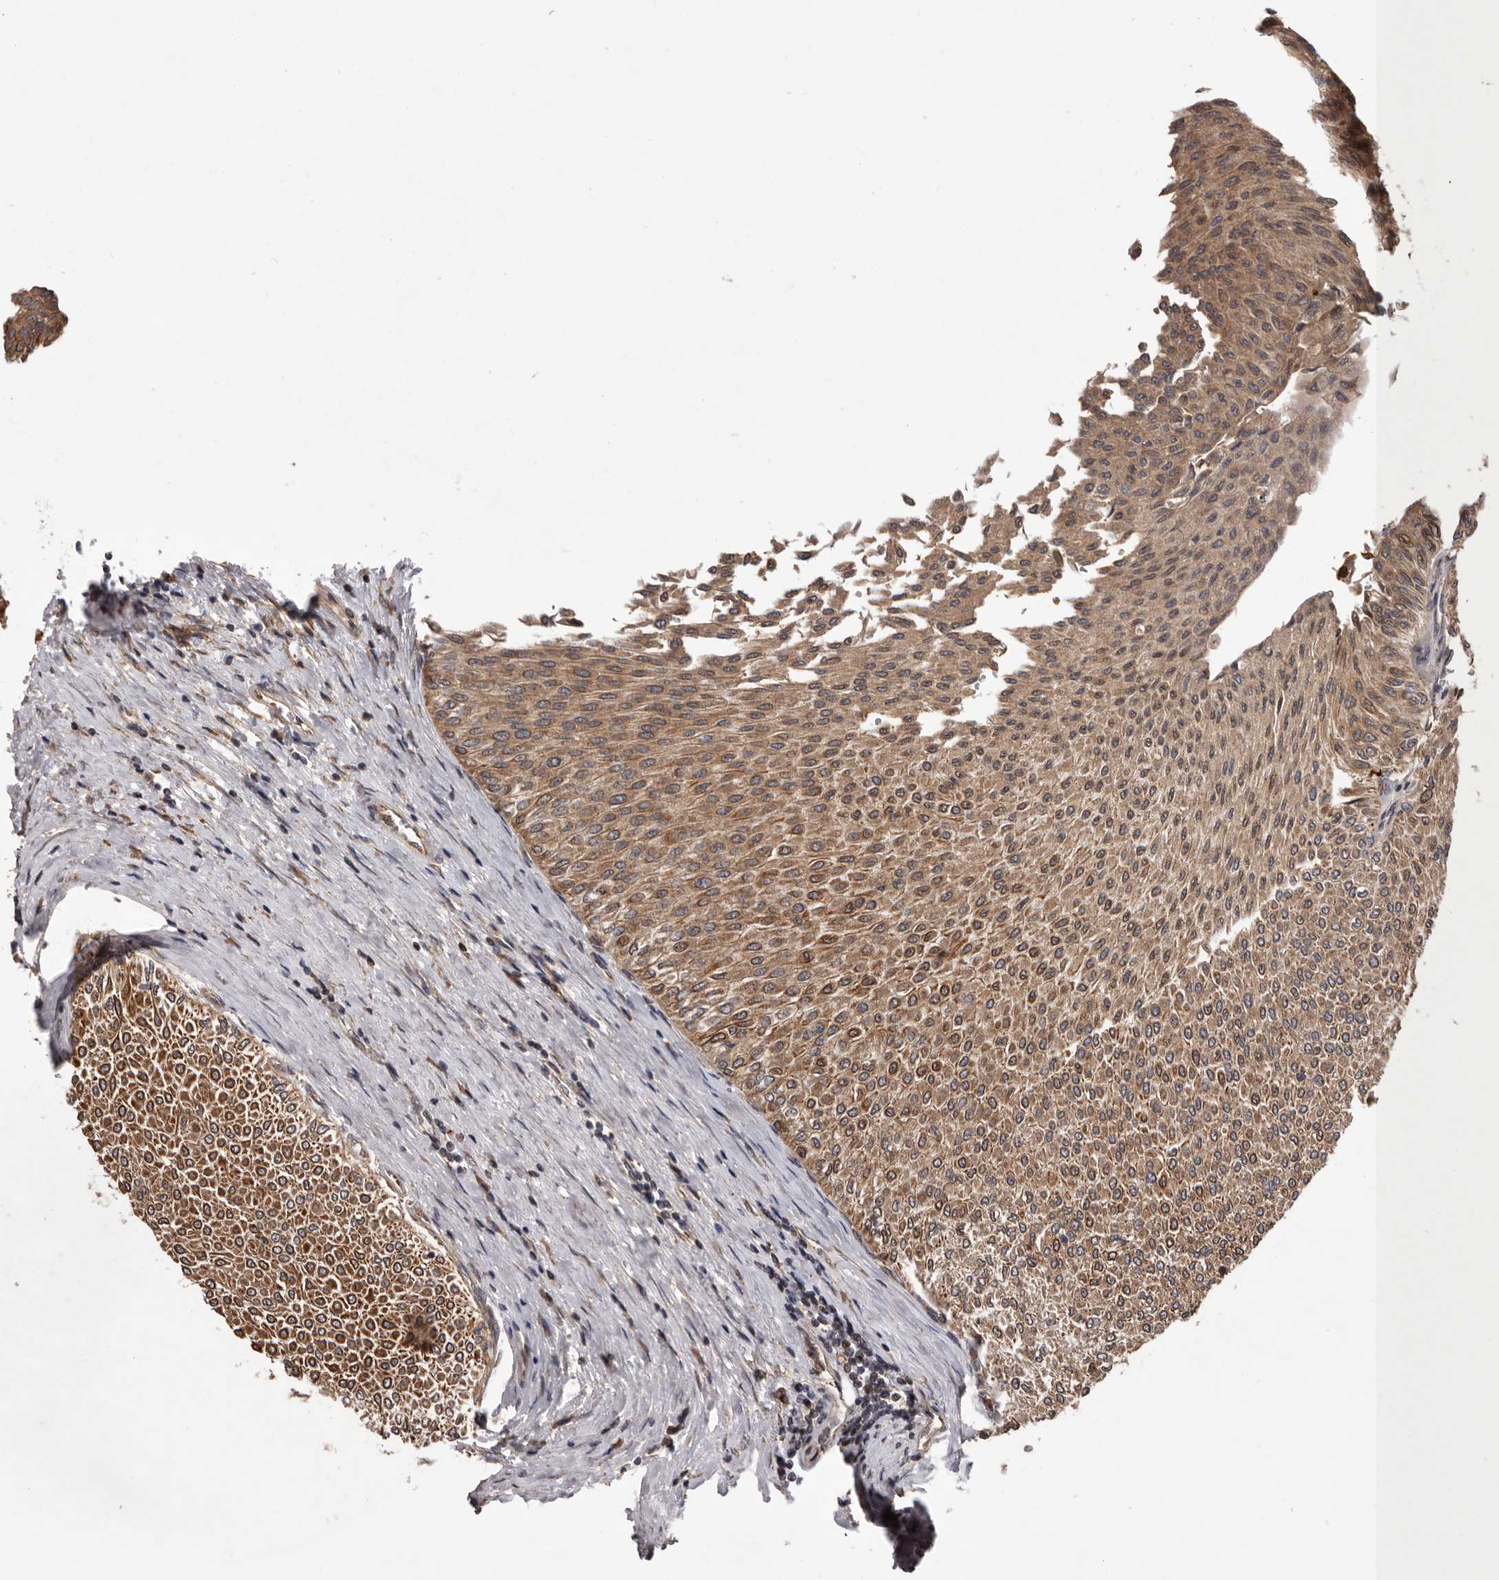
{"staining": {"intensity": "moderate", "quantity": ">75%", "location": "cytoplasmic/membranous,nuclear"}, "tissue": "urothelial cancer", "cell_type": "Tumor cells", "image_type": "cancer", "snomed": [{"axis": "morphology", "description": "Urothelial carcinoma, Low grade"}, {"axis": "topography", "description": "Urinary bladder"}], "caption": "Low-grade urothelial carcinoma stained for a protein (brown) displays moderate cytoplasmic/membranous and nuclear positive expression in about >75% of tumor cells.", "gene": "GADD45B", "patient": {"sex": "male", "age": 78}}